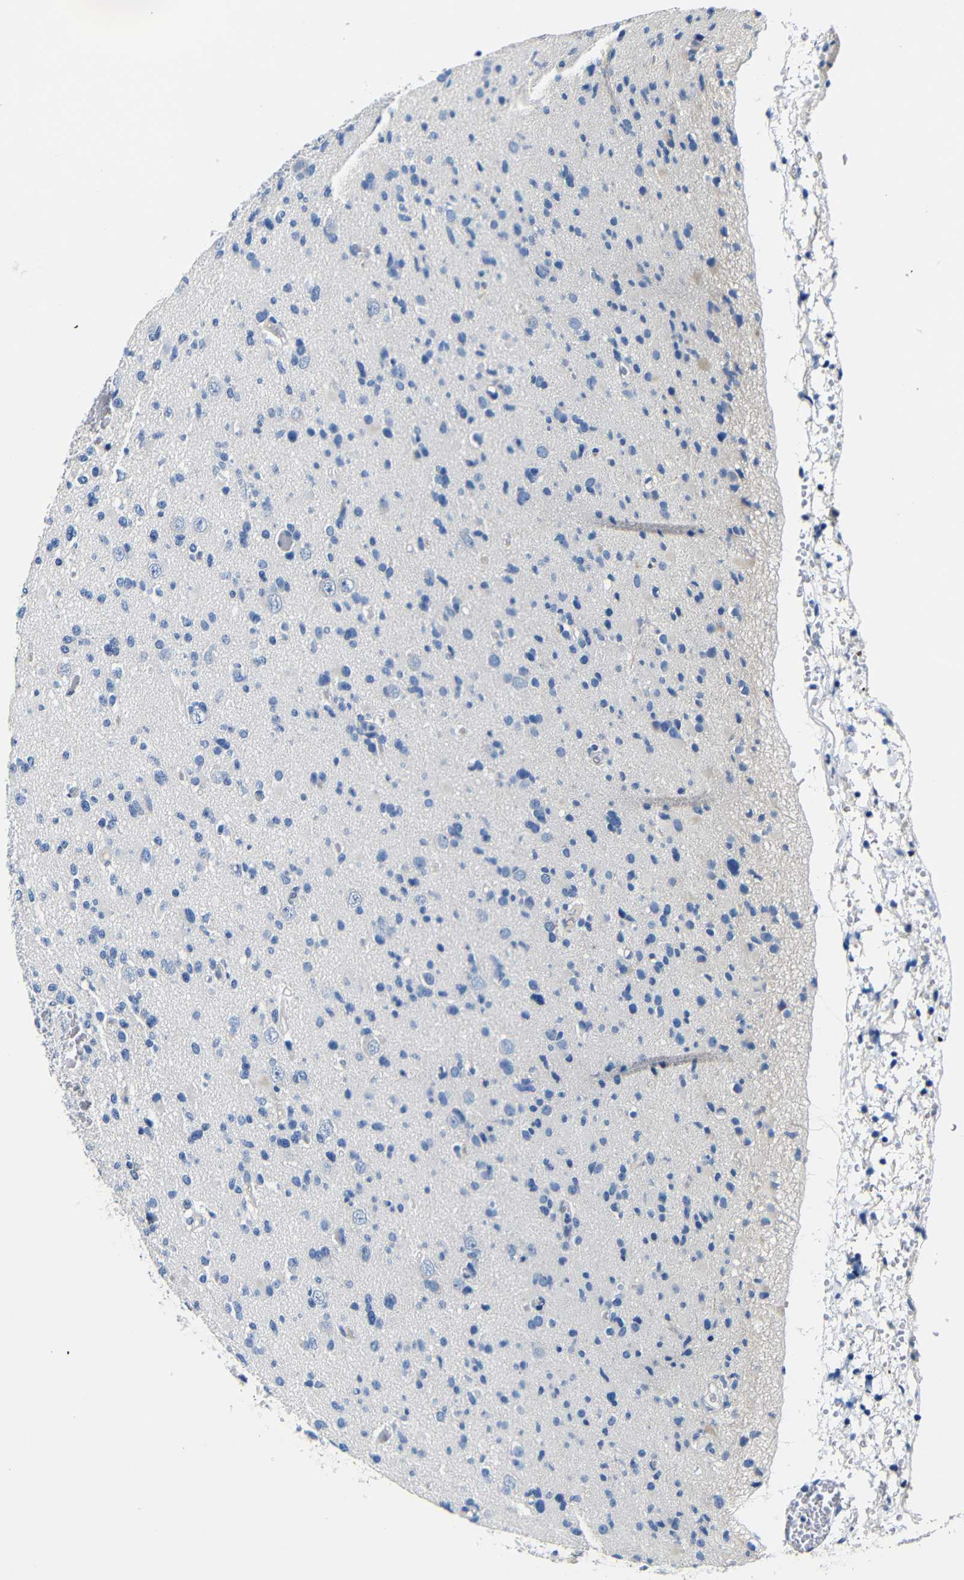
{"staining": {"intensity": "negative", "quantity": "none", "location": "none"}, "tissue": "glioma", "cell_type": "Tumor cells", "image_type": "cancer", "snomed": [{"axis": "morphology", "description": "Glioma, malignant, Low grade"}, {"axis": "topography", "description": "Brain"}], "caption": "Immunohistochemistry of human low-grade glioma (malignant) reveals no positivity in tumor cells. Brightfield microscopy of IHC stained with DAB (3,3'-diaminobenzidine) (brown) and hematoxylin (blue), captured at high magnification.", "gene": "TNFAIP1", "patient": {"sex": "female", "age": 22}}